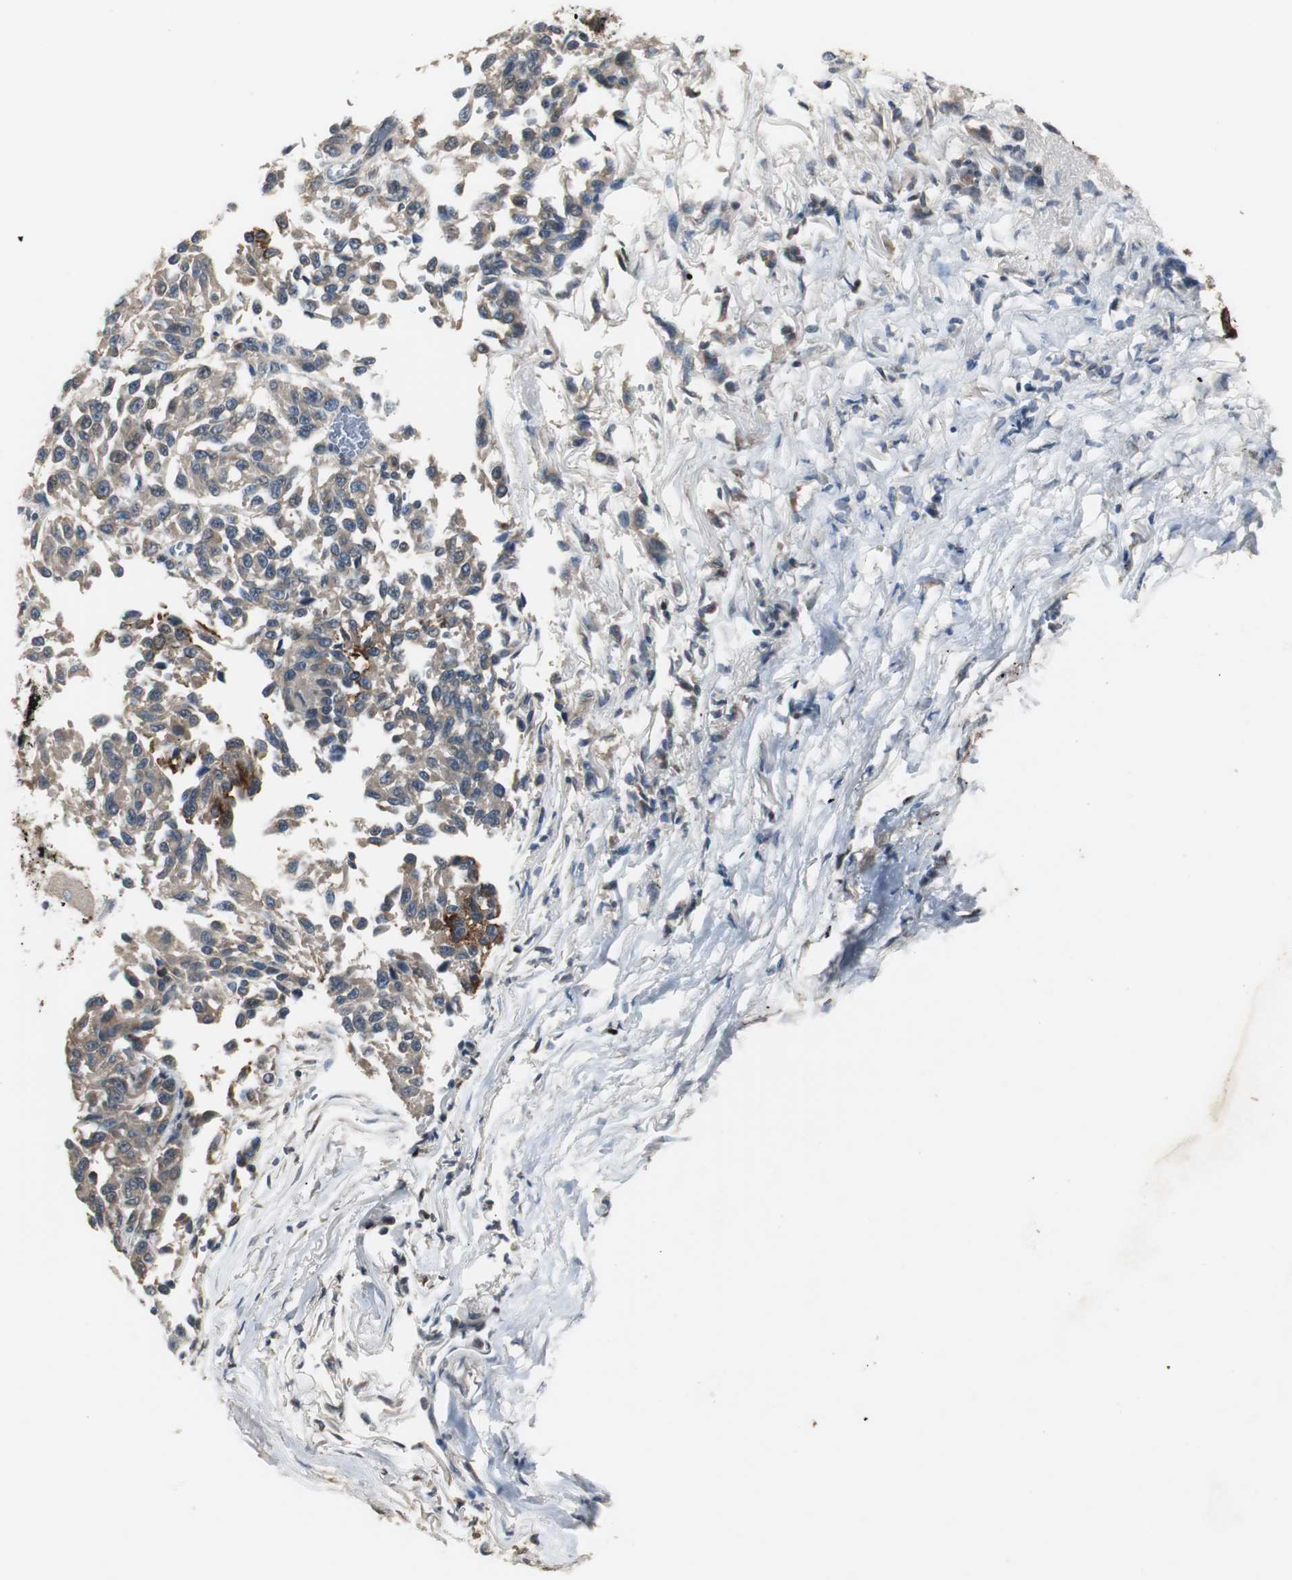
{"staining": {"intensity": "weak", "quantity": "25%-75%", "location": "cytoplasmic/membranous"}, "tissue": "melanoma", "cell_type": "Tumor cells", "image_type": "cancer", "snomed": [{"axis": "morphology", "description": "Malignant melanoma, Metastatic site"}, {"axis": "topography", "description": "Lung"}], "caption": "Immunohistochemical staining of melanoma shows low levels of weak cytoplasmic/membranous protein positivity in about 25%-75% of tumor cells.", "gene": "PTPRN2", "patient": {"sex": "male", "age": 64}}